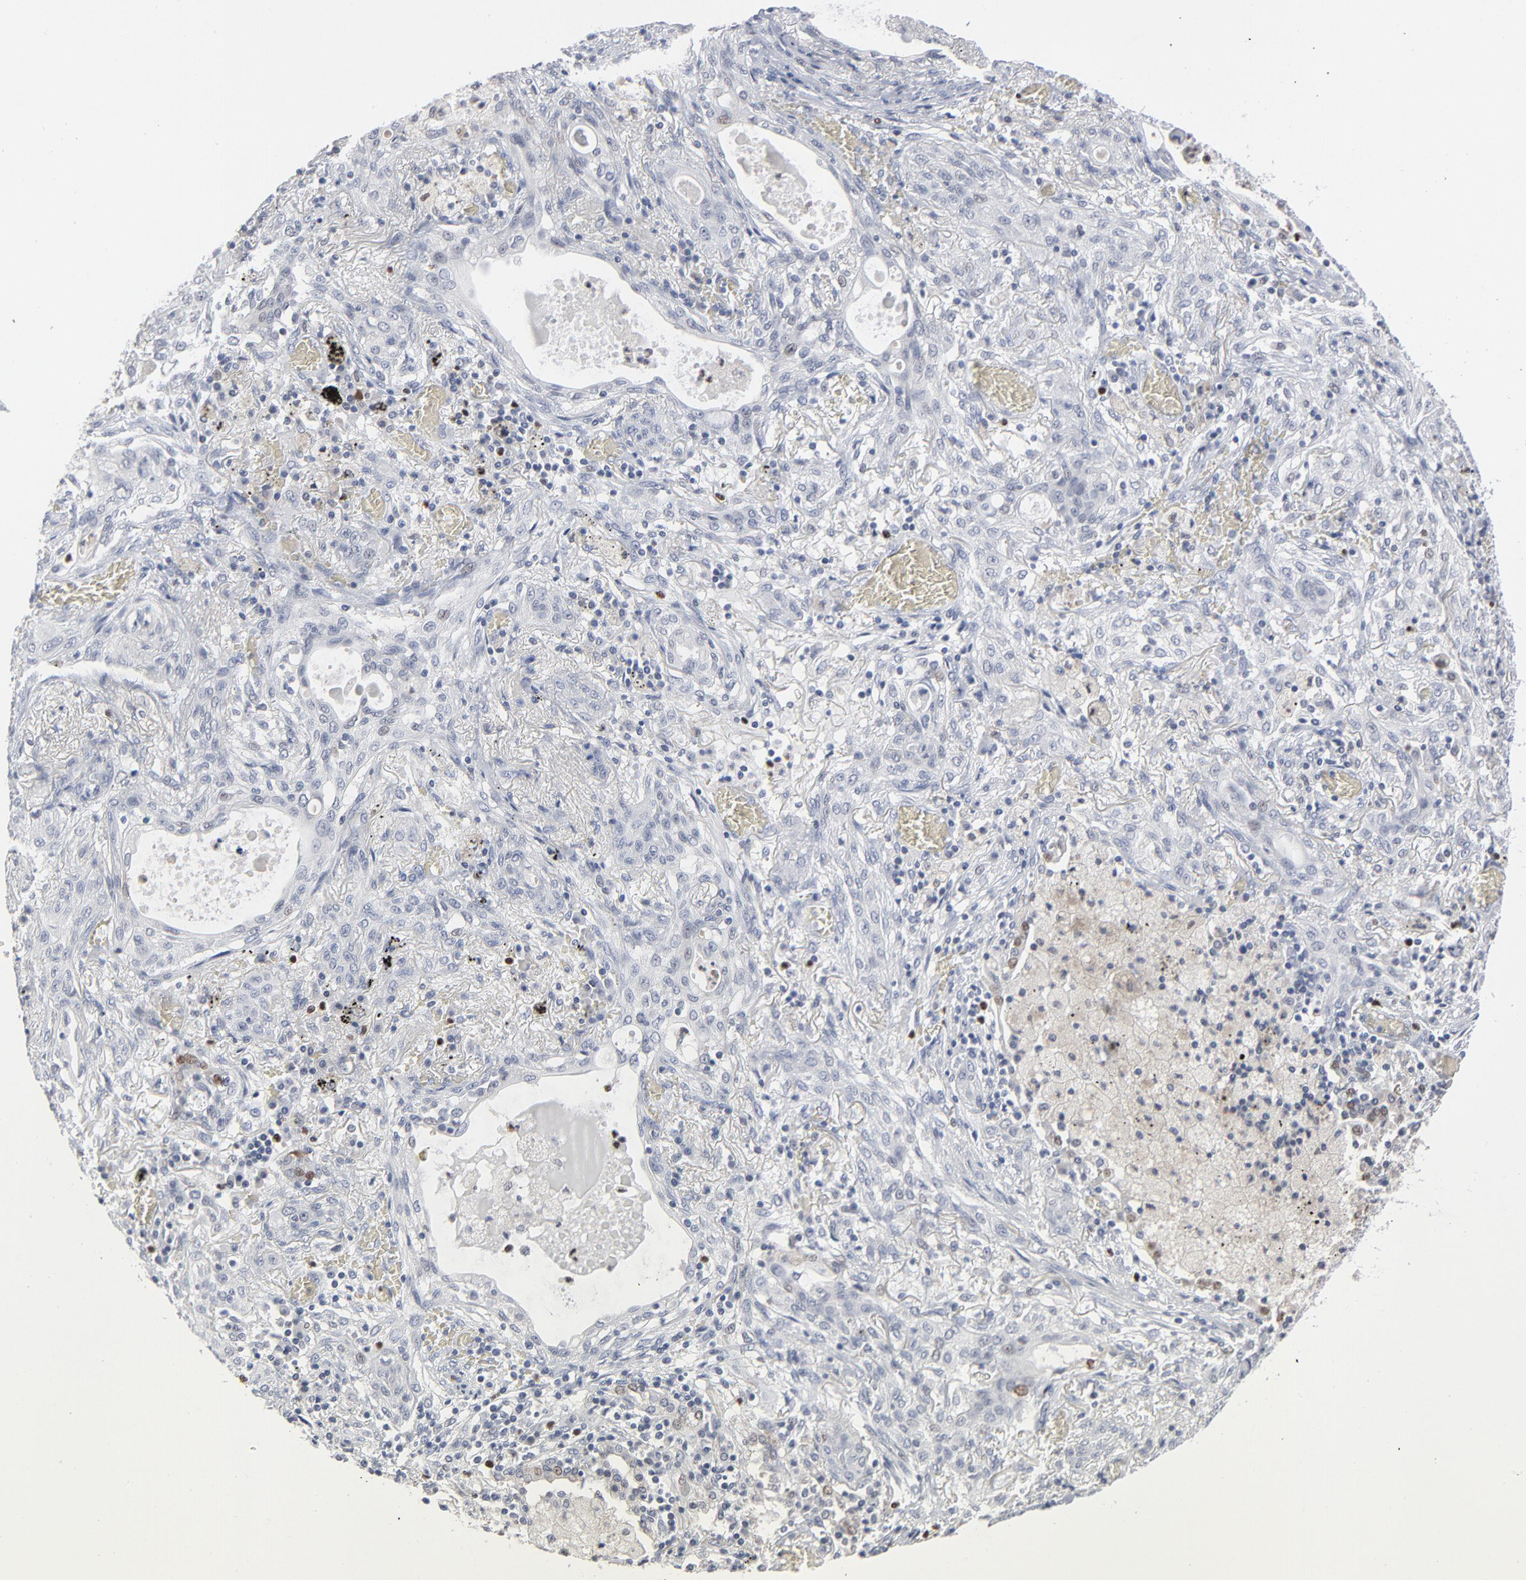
{"staining": {"intensity": "weak", "quantity": "<25%", "location": "nuclear"}, "tissue": "lung cancer", "cell_type": "Tumor cells", "image_type": "cancer", "snomed": [{"axis": "morphology", "description": "Squamous cell carcinoma, NOS"}, {"axis": "topography", "description": "Lung"}], "caption": "Tumor cells are negative for brown protein staining in lung squamous cell carcinoma.", "gene": "FOXN2", "patient": {"sex": "female", "age": 47}}